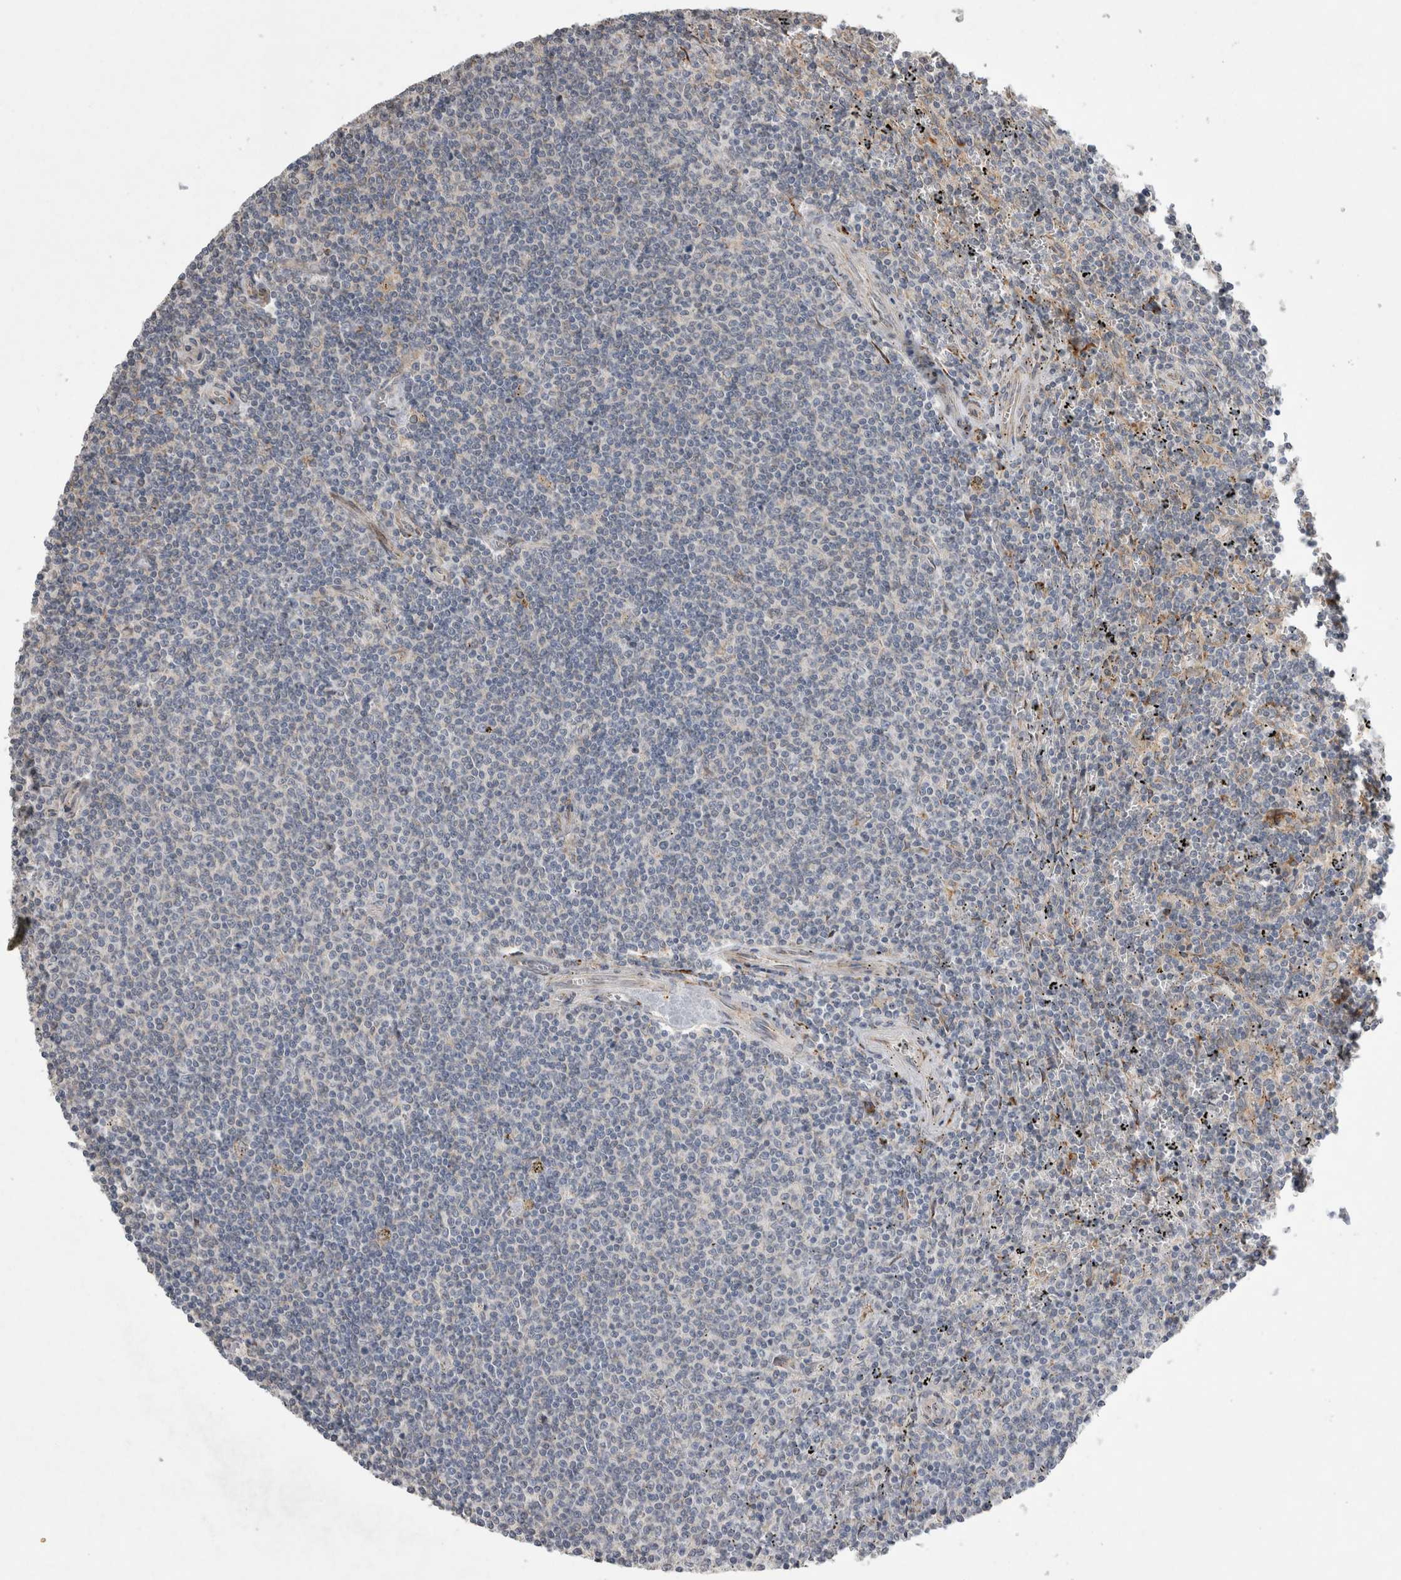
{"staining": {"intensity": "negative", "quantity": "none", "location": "none"}, "tissue": "lymphoma", "cell_type": "Tumor cells", "image_type": "cancer", "snomed": [{"axis": "morphology", "description": "Malignant lymphoma, non-Hodgkin's type, Low grade"}, {"axis": "topography", "description": "Spleen"}], "caption": "This is an IHC image of malignant lymphoma, non-Hodgkin's type (low-grade). There is no expression in tumor cells.", "gene": "TRMT9B", "patient": {"sex": "female", "age": 50}}